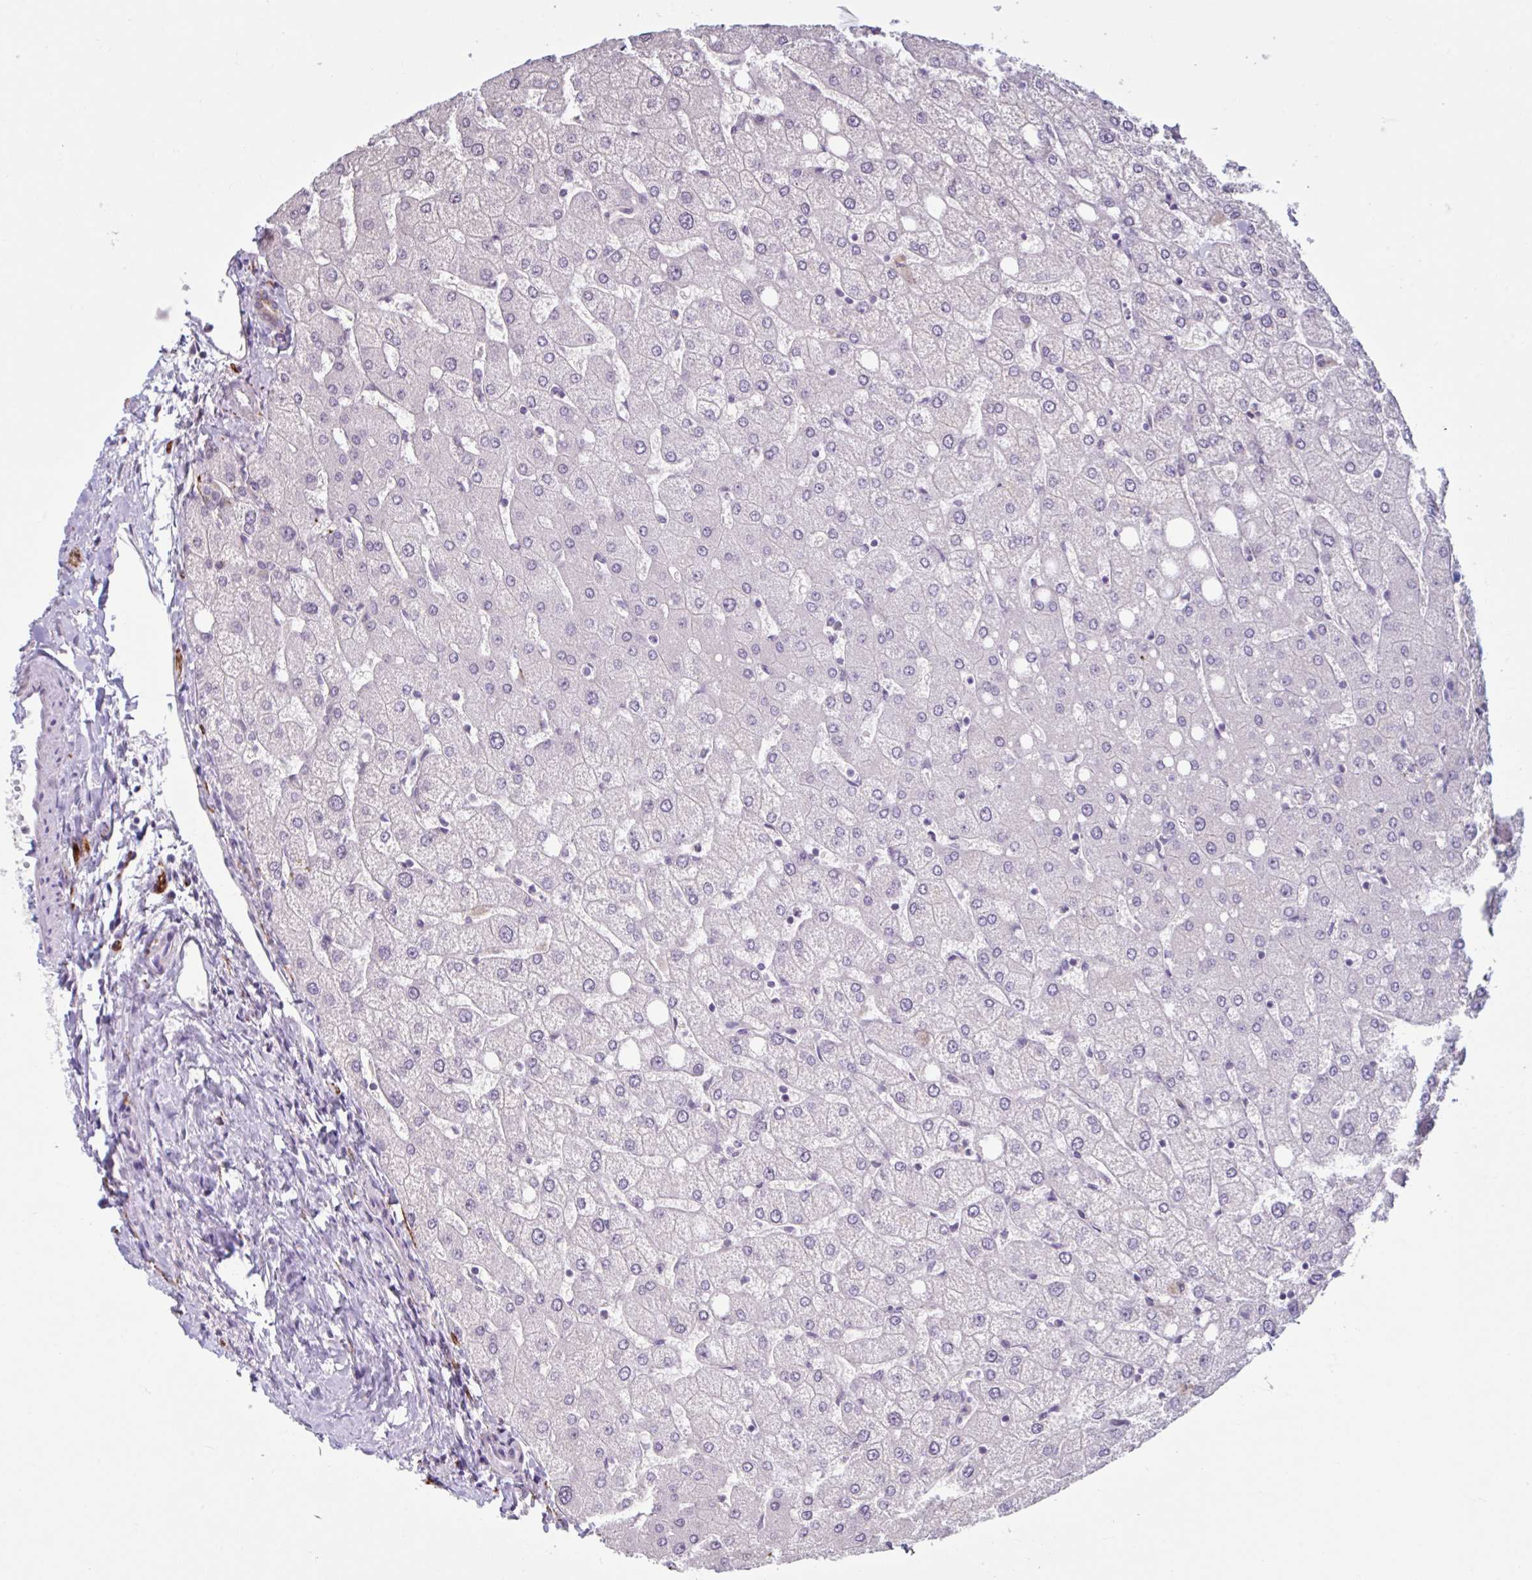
{"staining": {"intensity": "weak", "quantity": "25%-75%", "location": "cytoplasmic/membranous"}, "tissue": "liver", "cell_type": "Cholangiocytes", "image_type": "normal", "snomed": [{"axis": "morphology", "description": "Normal tissue, NOS"}, {"axis": "topography", "description": "Liver"}], "caption": "There is low levels of weak cytoplasmic/membranous expression in cholangiocytes of normal liver, as demonstrated by immunohistochemical staining (brown color).", "gene": "CDH19", "patient": {"sex": "female", "age": 54}}